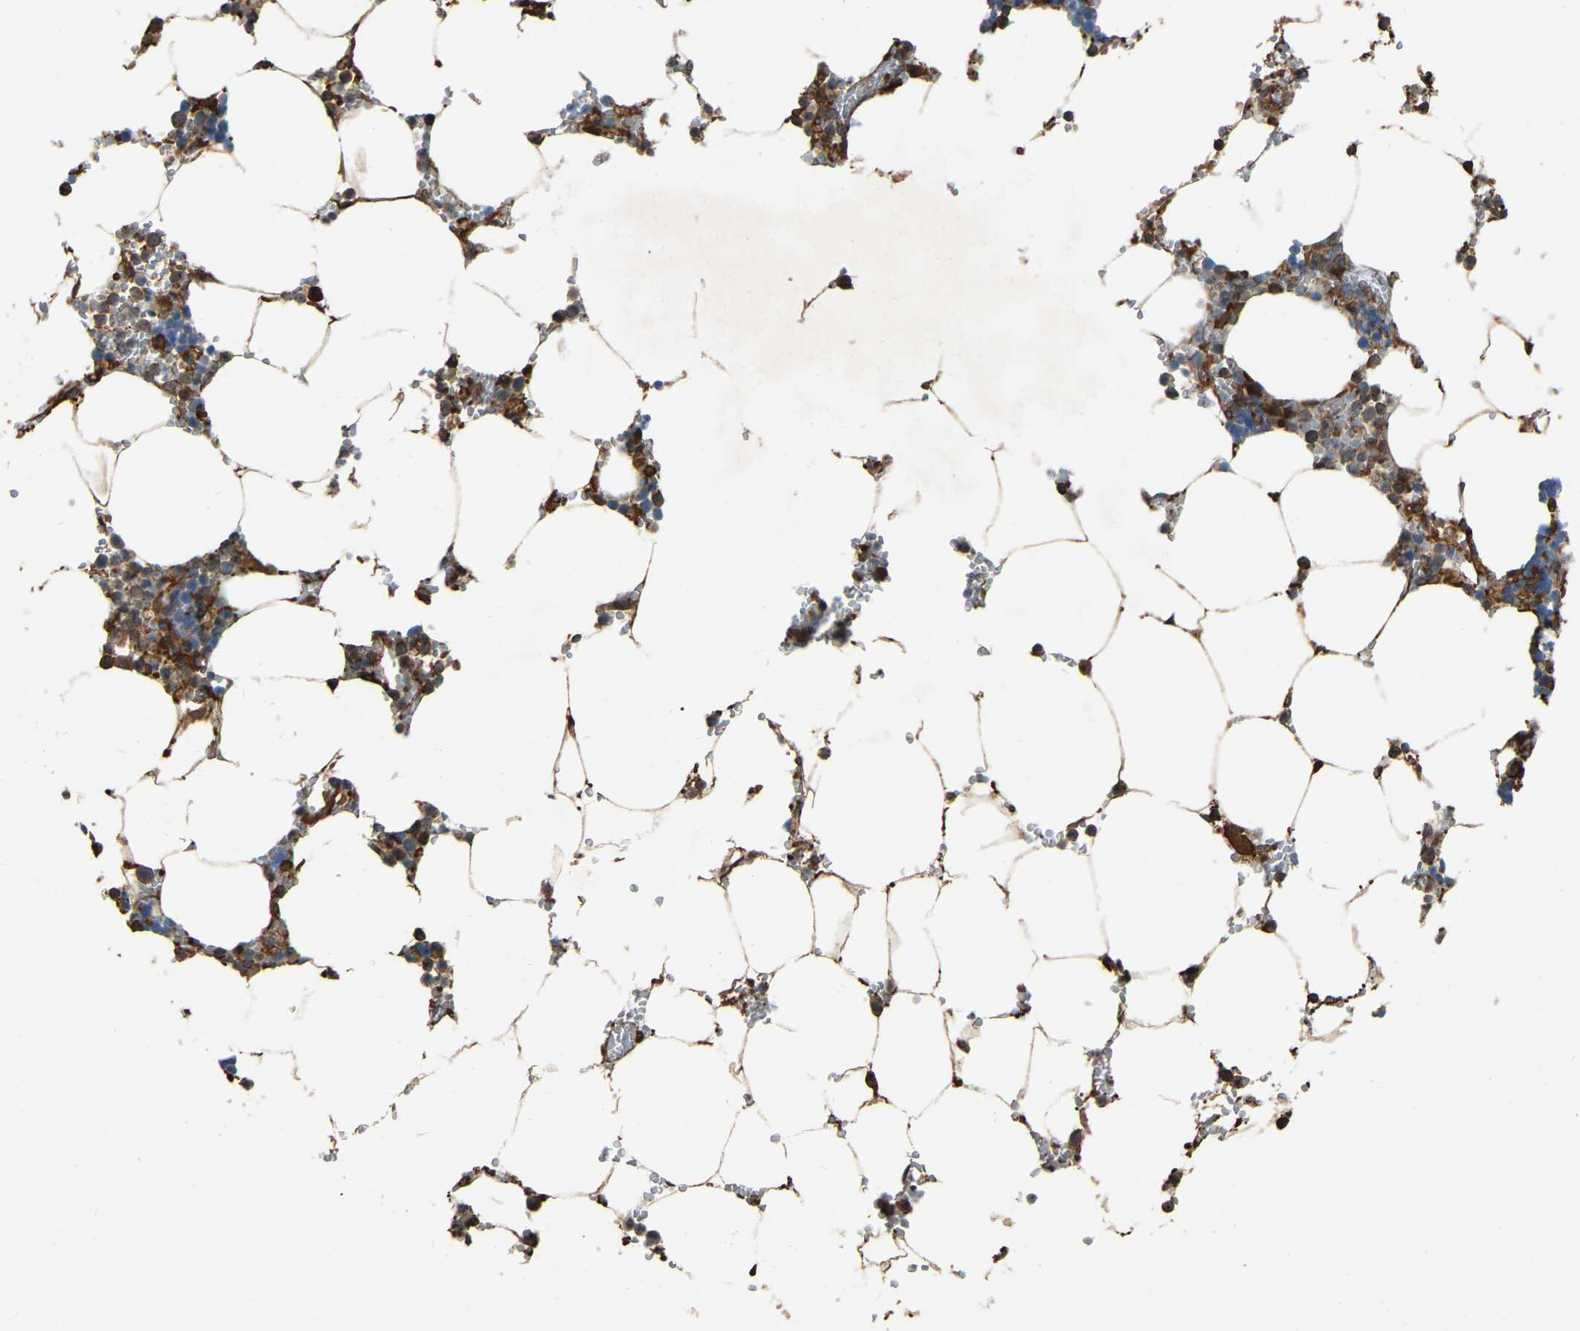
{"staining": {"intensity": "moderate", "quantity": "25%-75%", "location": "cytoplasmic/membranous"}, "tissue": "bone marrow", "cell_type": "Hematopoietic cells", "image_type": "normal", "snomed": [{"axis": "morphology", "description": "Normal tissue, NOS"}, {"axis": "topography", "description": "Bone marrow"}], "caption": "An image showing moderate cytoplasmic/membranous staining in about 25%-75% of hematopoietic cells in benign bone marrow, as visualized by brown immunohistochemical staining.", "gene": "SAMD9L", "patient": {"sex": "male", "age": 70}}